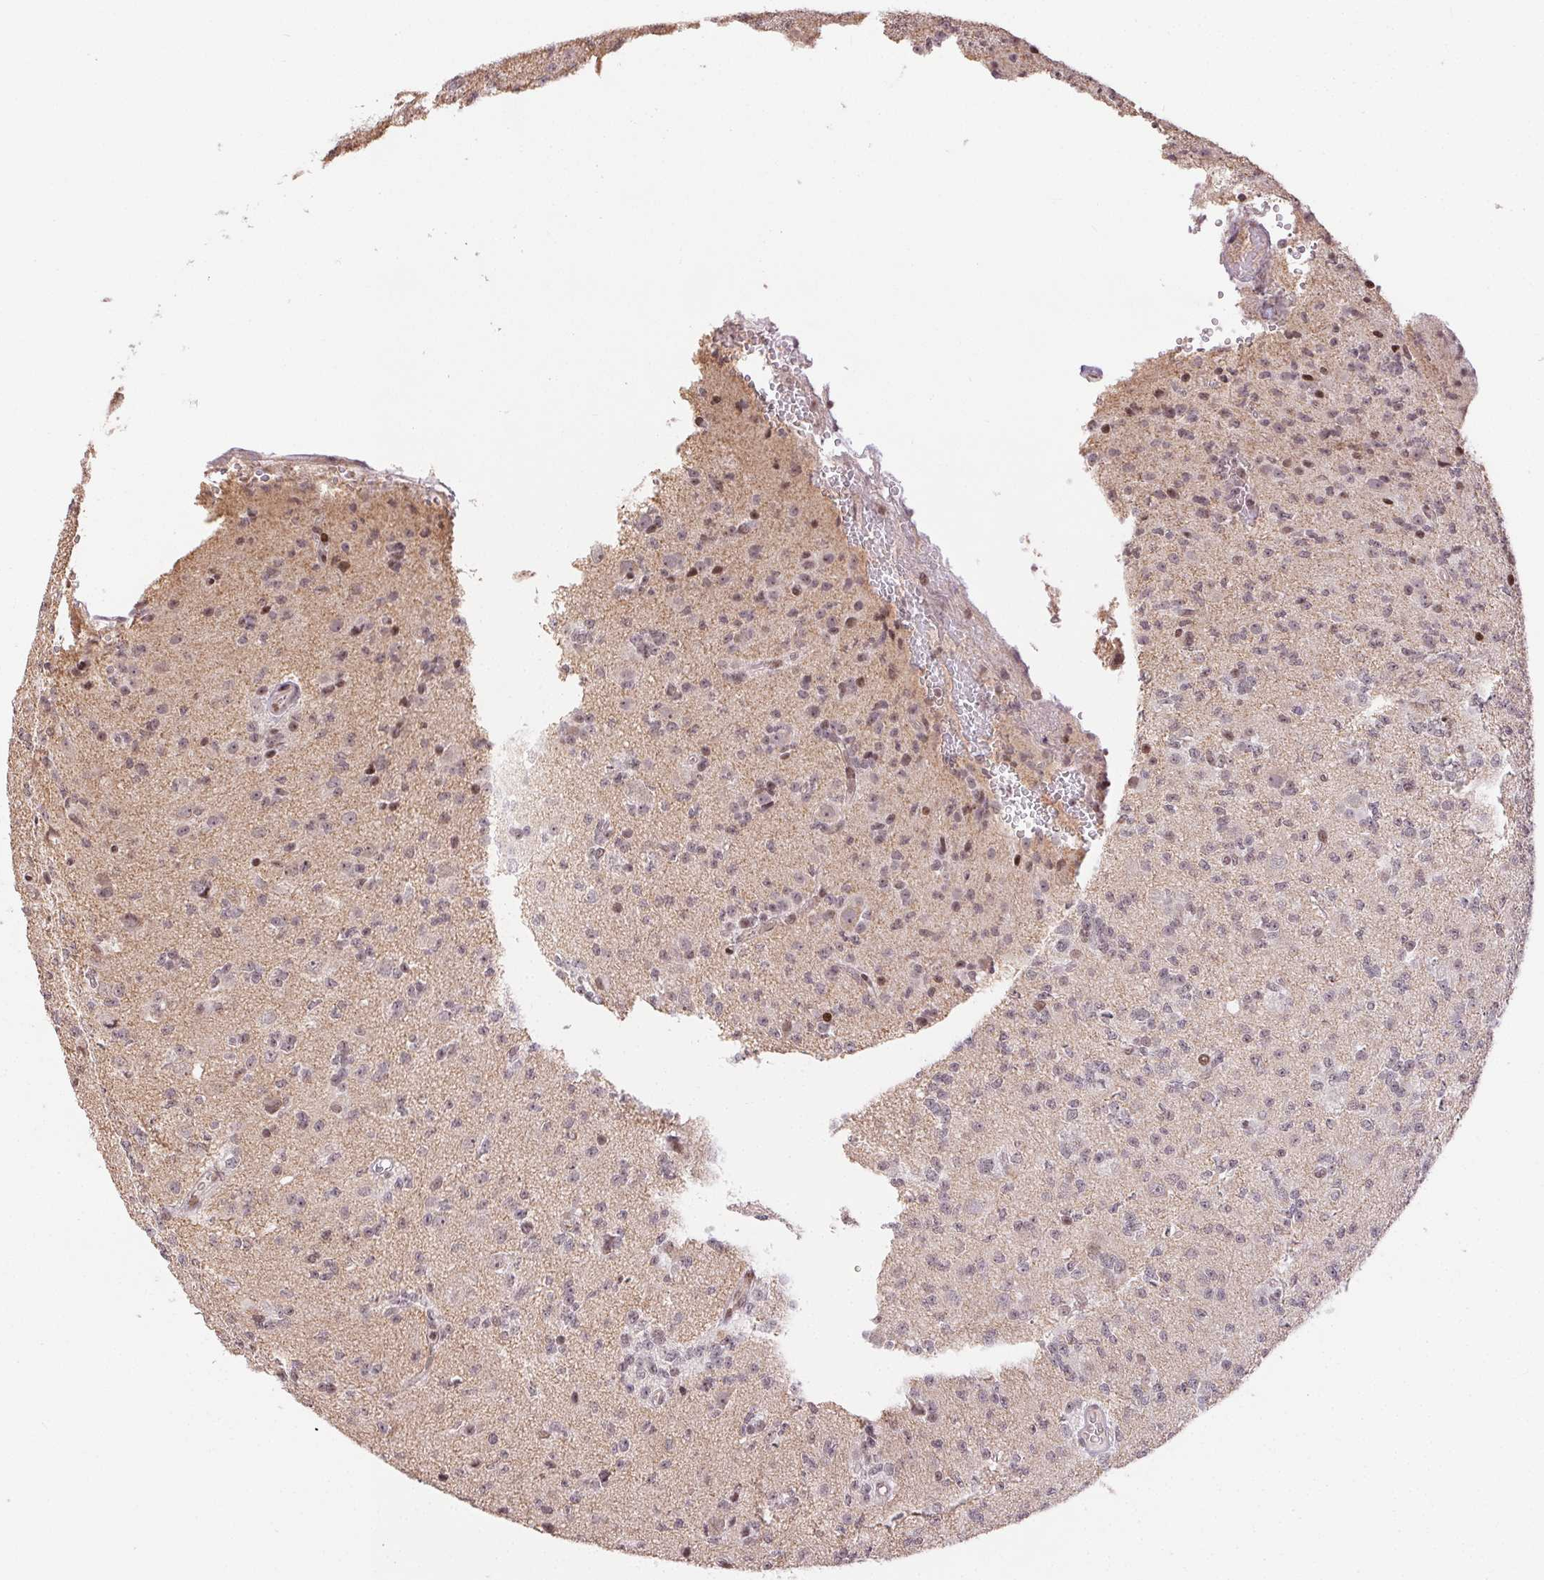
{"staining": {"intensity": "negative", "quantity": "none", "location": "none"}, "tissue": "glioma", "cell_type": "Tumor cells", "image_type": "cancer", "snomed": [{"axis": "morphology", "description": "Glioma, malignant, High grade"}, {"axis": "topography", "description": "Brain"}], "caption": "This is an immunohistochemistry micrograph of high-grade glioma (malignant). There is no expression in tumor cells.", "gene": "MAPKAPK2", "patient": {"sex": "male", "age": 36}}